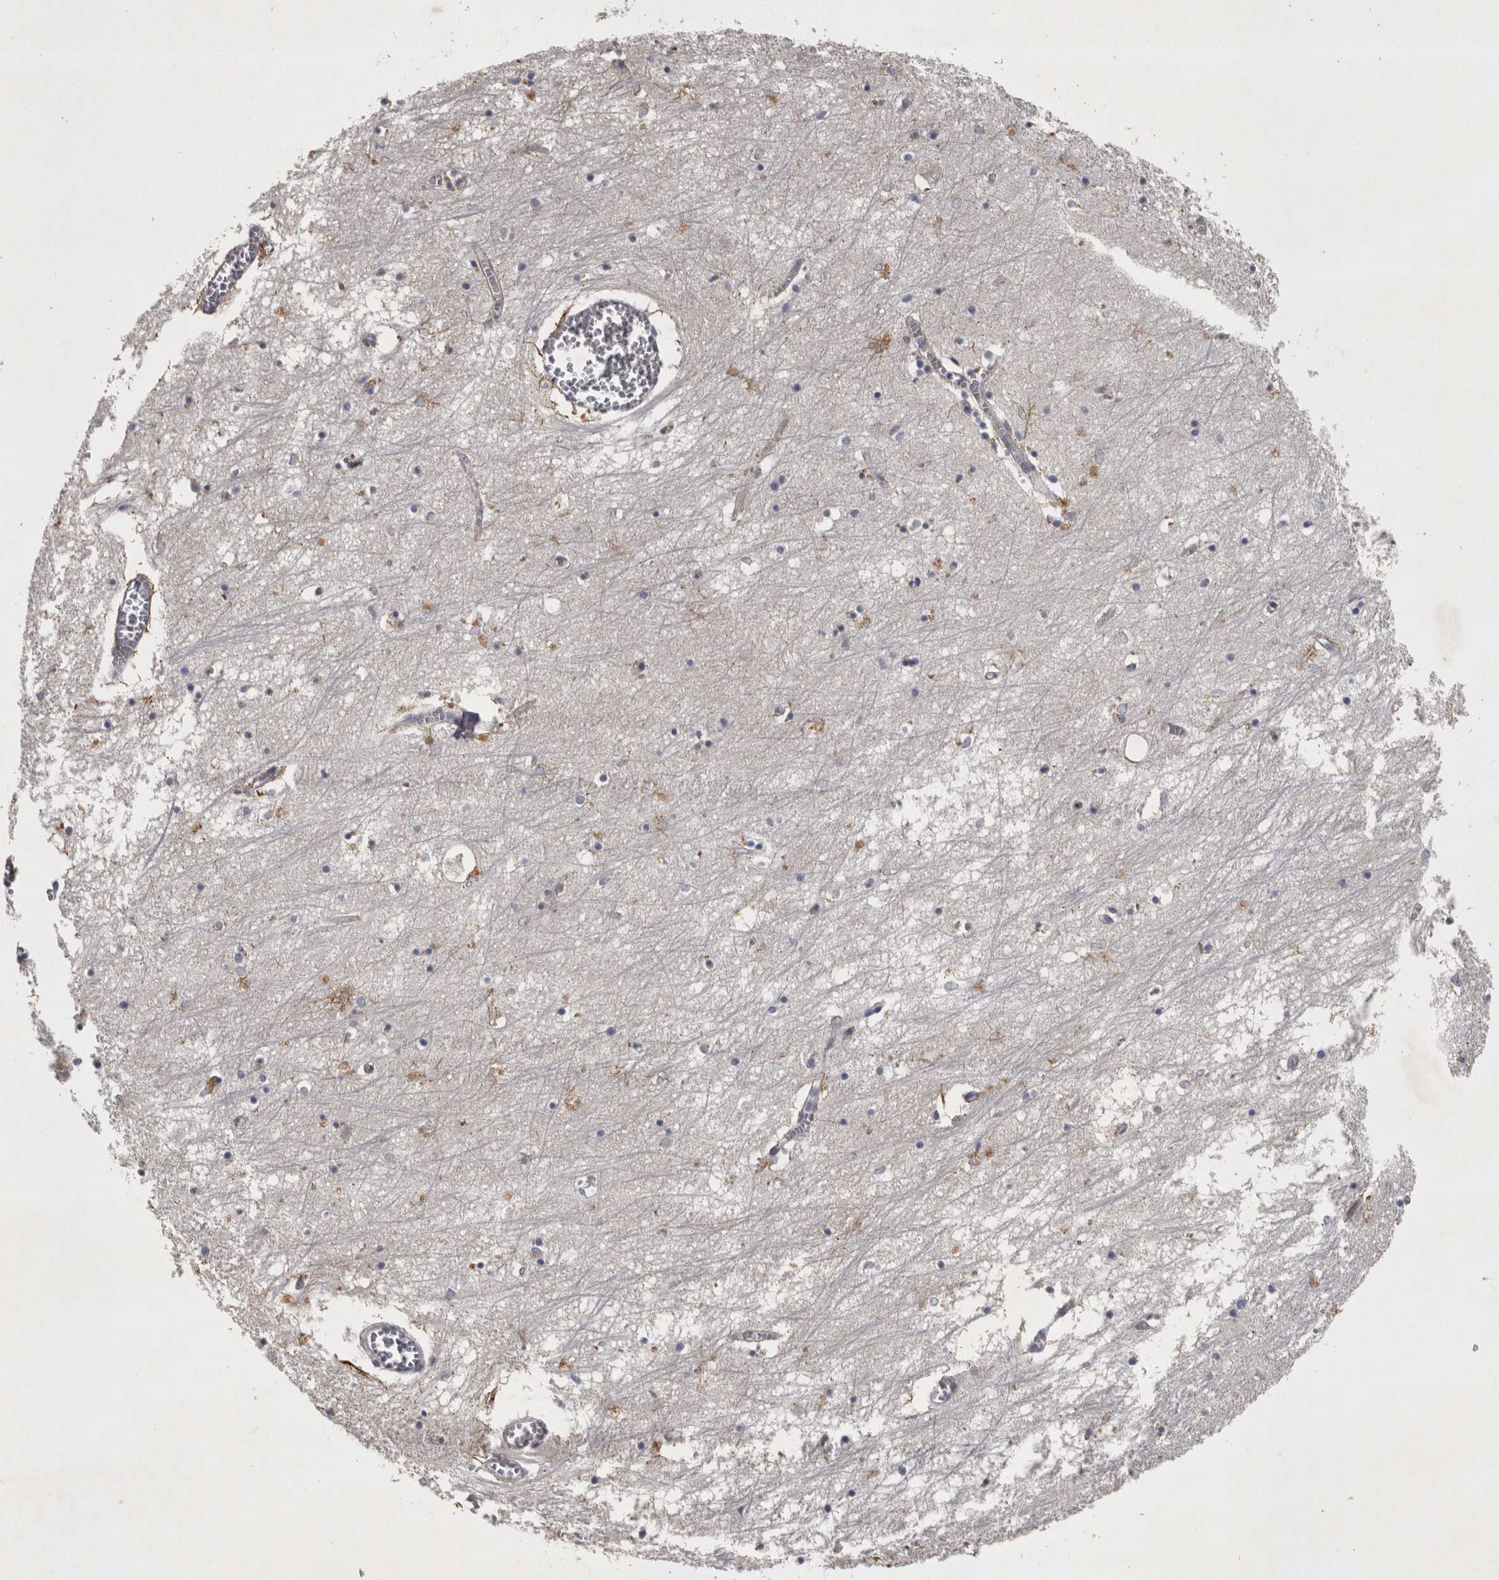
{"staining": {"intensity": "negative", "quantity": "none", "location": "none"}, "tissue": "hippocampus", "cell_type": "Glial cells", "image_type": "normal", "snomed": [{"axis": "morphology", "description": "Normal tissue, NOS"}, {"axis": "topography", "description": "Hippocampus"}], "caption": "Hippocampus stained for a protein using immunohistochemistry demonstrates no expression glial cells.", "gene": "DBT", "patient": {"sex": "male", "age": 70}}